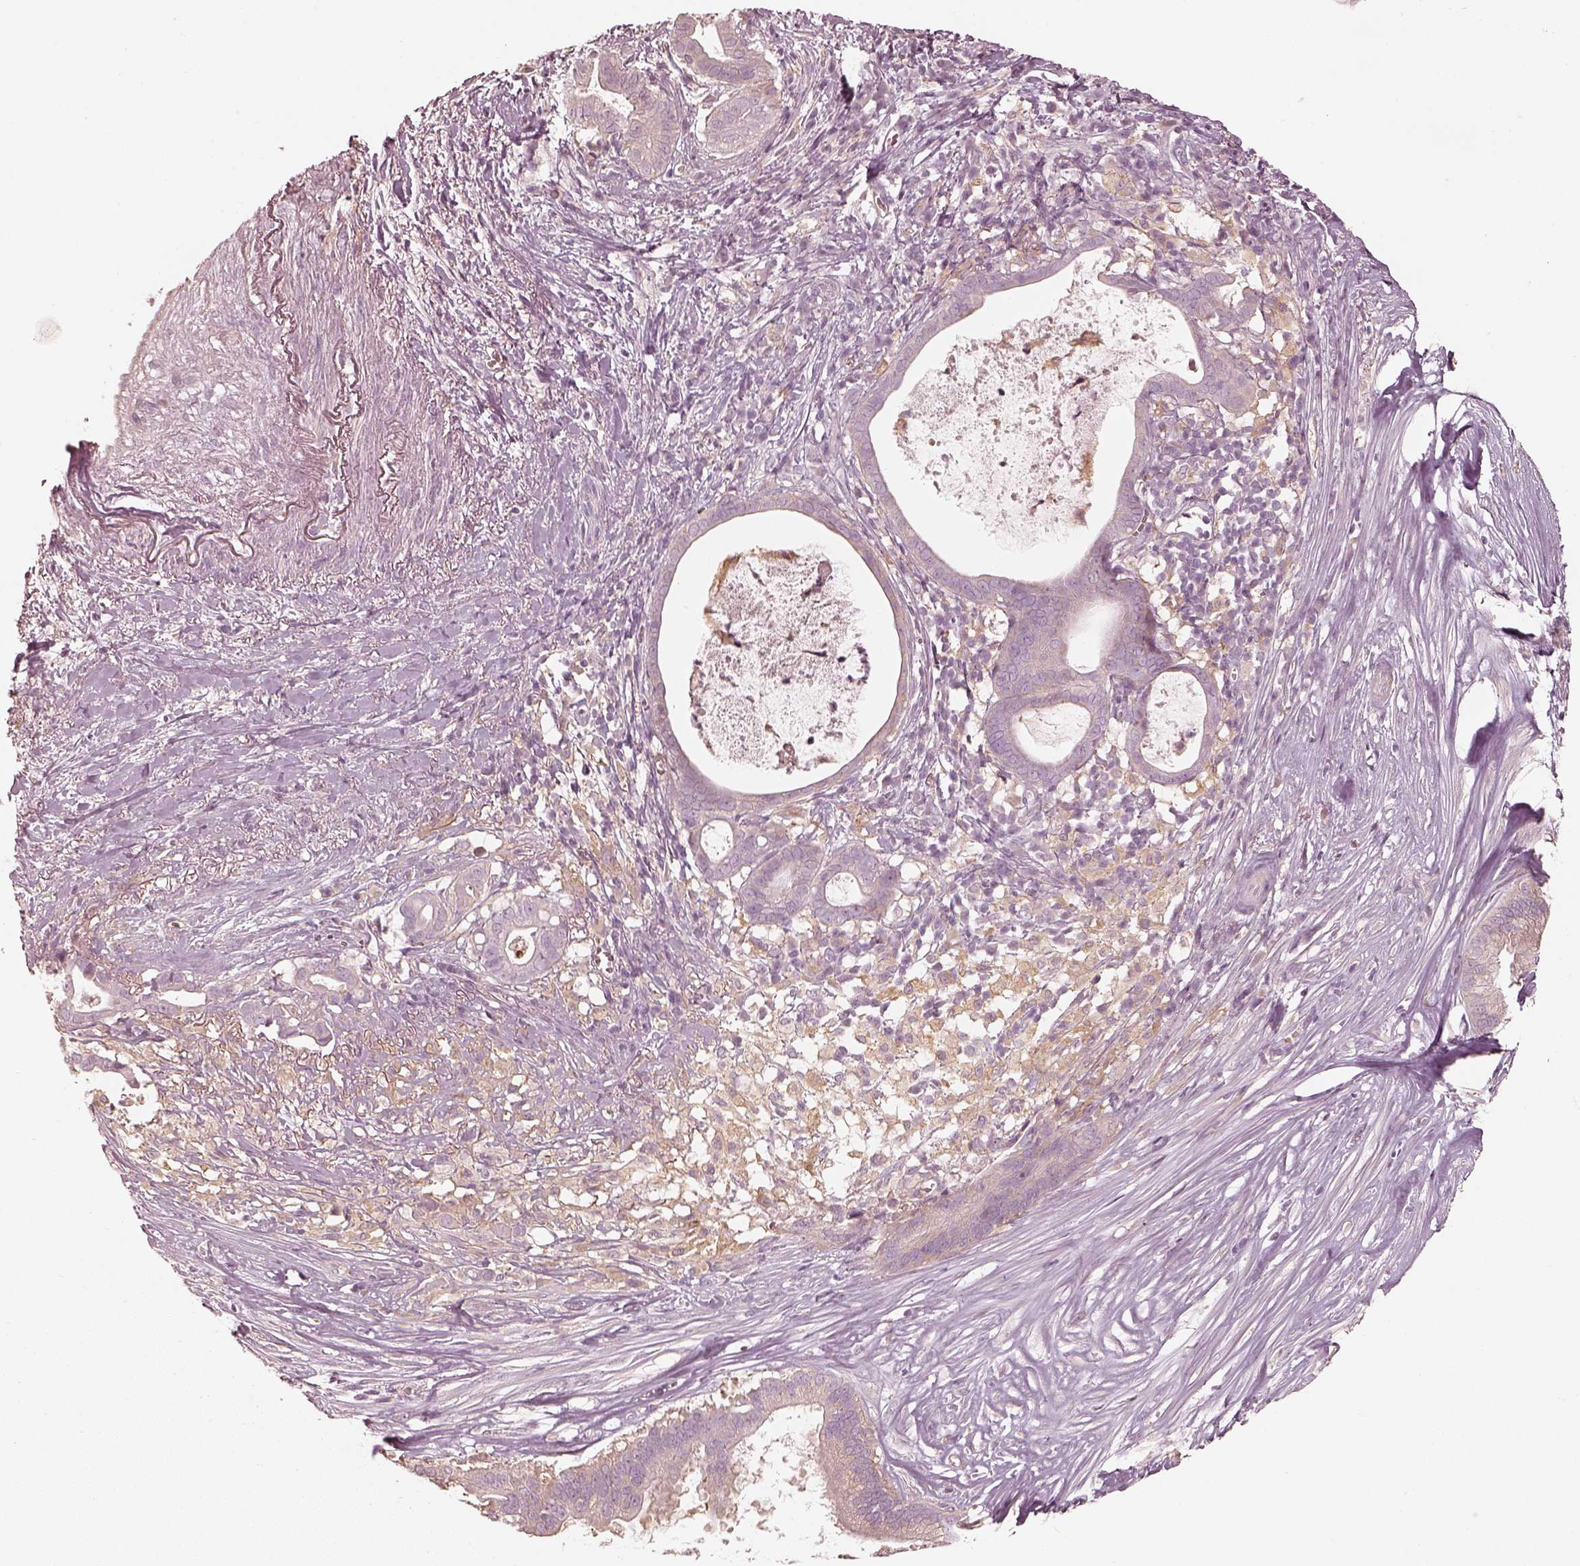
{"staining": {"intensity": "negative", "quantity": "none", "location": "none"}, "tissue": "pancreatic cancer", "cell_type": "Tumor cells", "image_type": "cancer", "snomed": [{"axis": "morphology", "description": "Adenocarcinoma, NOS"}, {"axis": "topography", "description": "Pancreas"}], "caption": "IHC image of pancreatic cancer stained for a protein (brown), which reveals no staining in tumor cells.", "gene": "FMNL2", "patient": {"sex": "male", "age": 61}}